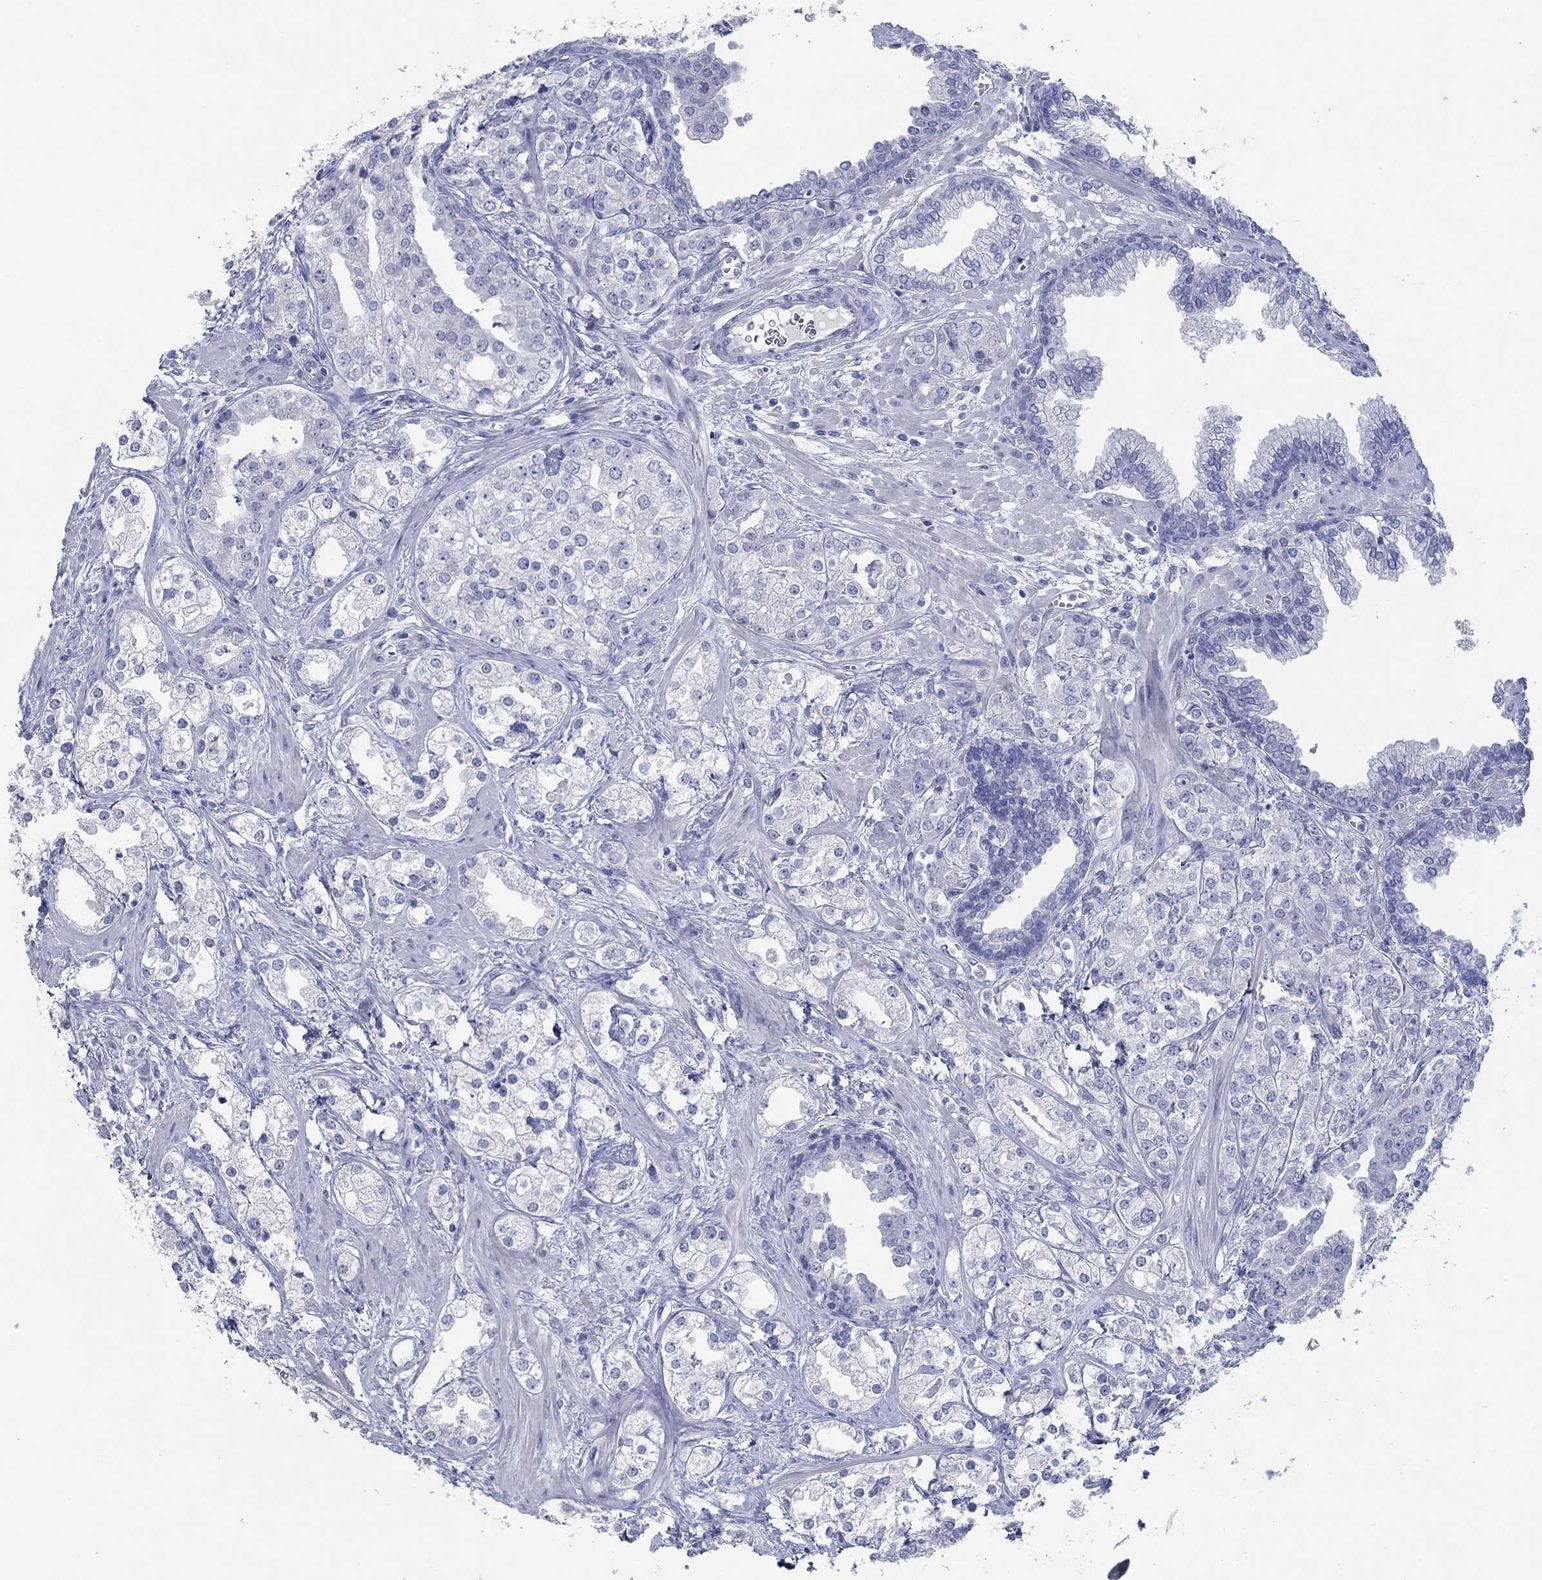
{"staining": {"intensity": "negative", "quantity": "none", "location": "none"}, "tissue": "prostate cancer", "cell_type": "Tumor cells", "image_type": "cancer", "snomed": [{"axis": "morphology", "description": "Adenocarcinoma, NOS"}, {"axis": "topography", "description": "Prostate and seminal vesicle, NOS"}, {"axis": "topography", "description": "Prostate"}], "caption": "This micrograph is of prostate adenocarcinoma stained with immunohistochemistry to label a protein in brown with the nuclei are counter-stained blue. There is no positivity in tumor cells.", "gene": "POU5F1", "patient": {"sex": "male", "age": 62}}